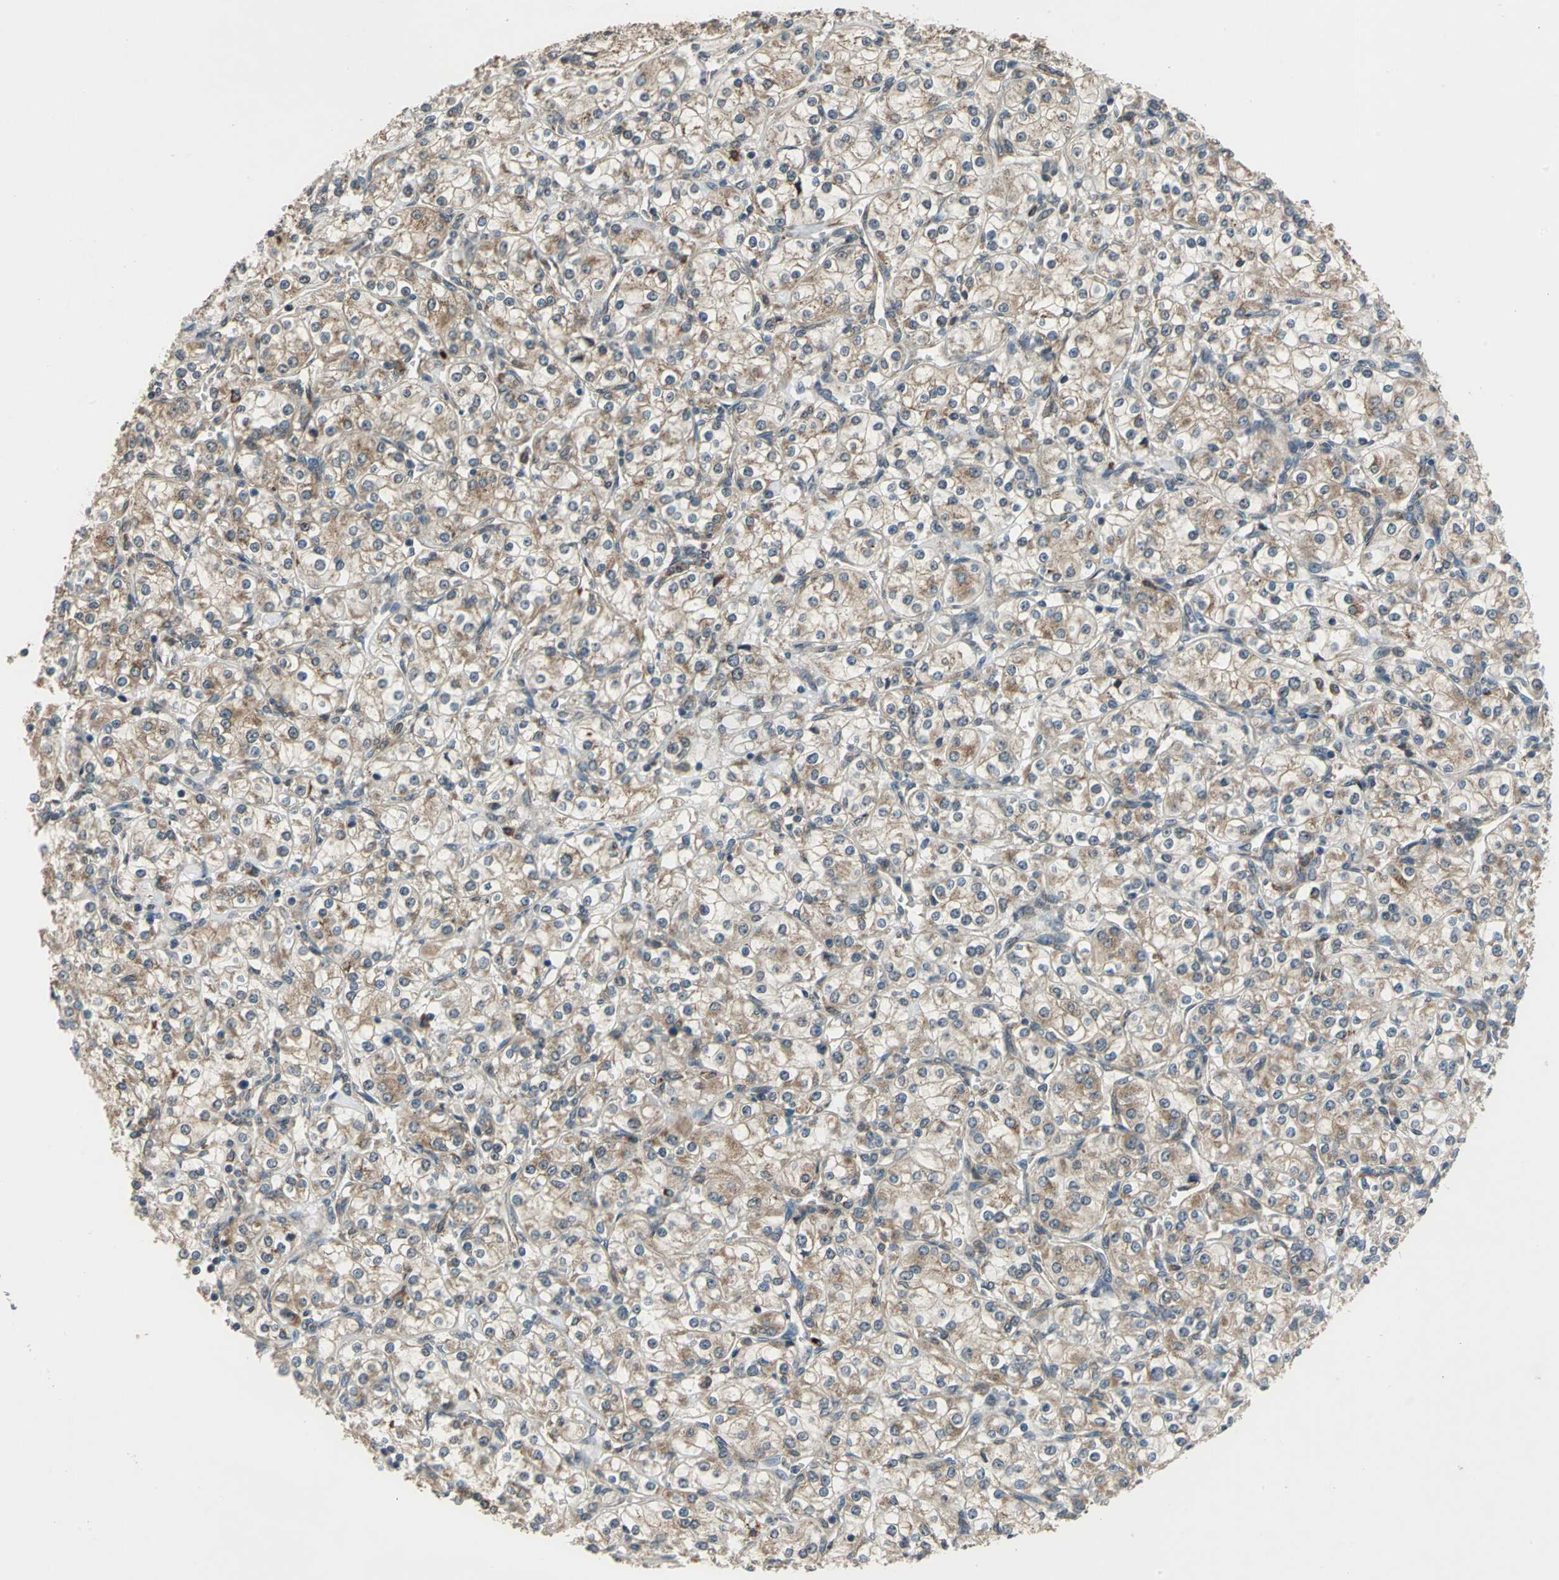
{"staining": {"intensity": "moderate", "quantity": ">75%", "location": "cytoplasmic/membranous"}, "tissue": "renal cancer", "cell_type": "Tumor cells", "image_type": "cancer", "snomed": [{"axis": "morphology", "description": "Adenocarcinoma, NOS"}, {"axis": "topography", "description": "Kidney"}], "caption": "An image of human adenocarcinoma (renal) stained for a protein shows moderate cytoplasmic/membranous brown staining in tumor cells. The staining is performed using DAB (3,3'-diaminobenzidine) brown chromogen to label protein expression. The nuclei are counter-stained blue using hematoxylin.", "gene": "NFKBIE", "patient": {"sex": "male", "age": 77}}